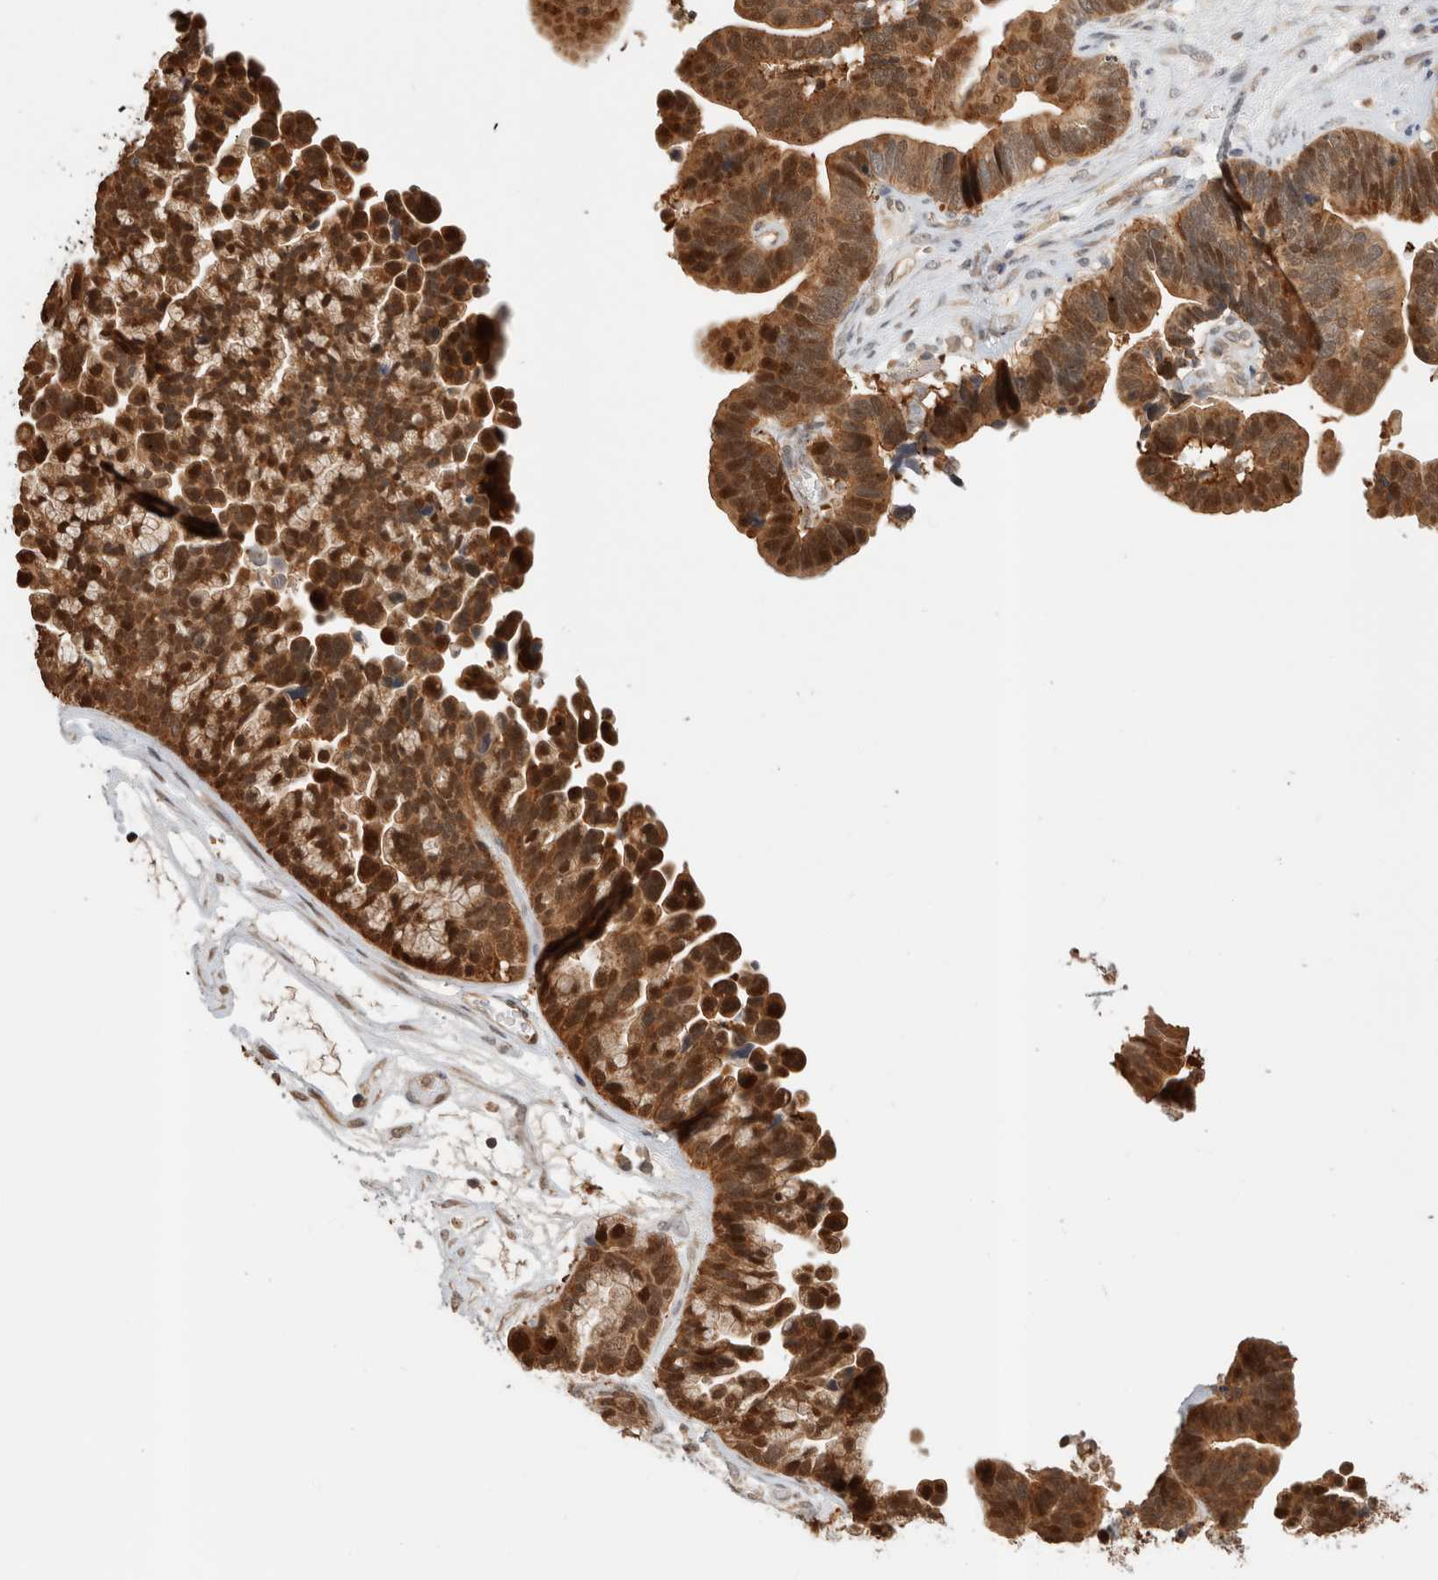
{"staining": {"intensity": "strong", "quantity": ">75%", "location": "cytoplasmic/membranous,nuclear"}, "tissue": "ovarian cancer", "cell_type": "Tumor cells", "image_type": "cancer", "snomed": [{"axis": "morphology", "description": "Cystadenocarcinoma, serous, NOS"}, {"axis": "topography", "description": "Ovary"}], "caption": "Immunohistochemical staining of human ovarian cancer shows high levels of strong cytoplasmic/membranous and nuclear expression in approximately >75% of tumor cells.", "gene": "OTUD6B", "patient": {"sex": "female", "age": 56}}